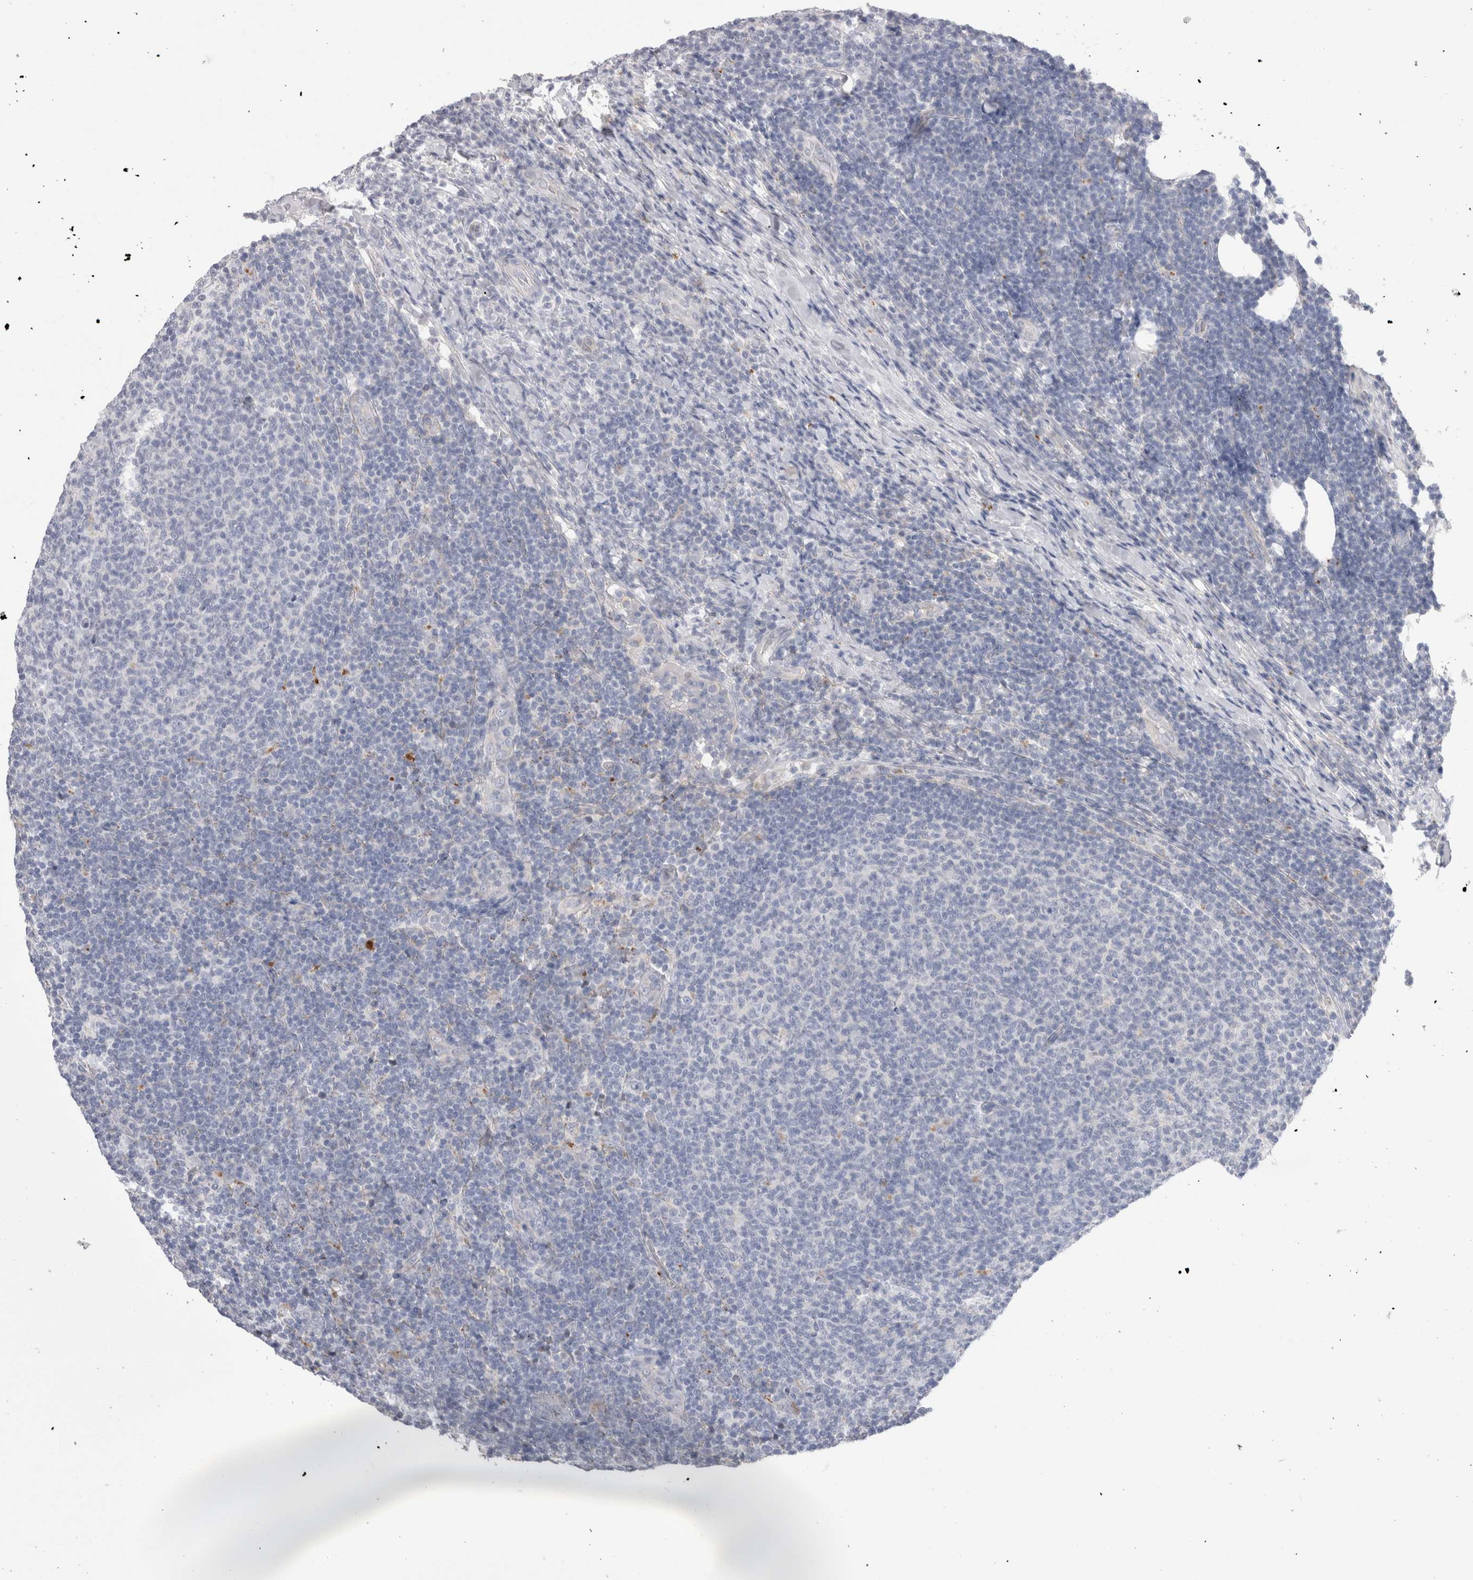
{"staining": {"intensity": "negative", "quantity": "none", "location": "none"}, "tissue": "lymphoma", "cell_type": "Tumor cells", "image_type": "cancer", "snomed": [{"axis": "morphology", "description": "Malignant lymphoma, non-Hodgkin's type, Low grade"}, {"axis": "topography", "description": "Lymph node"}], "caption": "Immunohistochemistry (IHC) histopathology image of low-grade malignant lymphoma, non-Hodgkin's type stained for a protein (brown), which exhibits no positivity in tumor cells. The staining is performed using DAB (3,3'-diaminobenzidine) brown chromogen with nuclei counter-stained in using hematoxylin.", "gene": "EPDR1", "patient": {"sex": "male", "age": 66}}